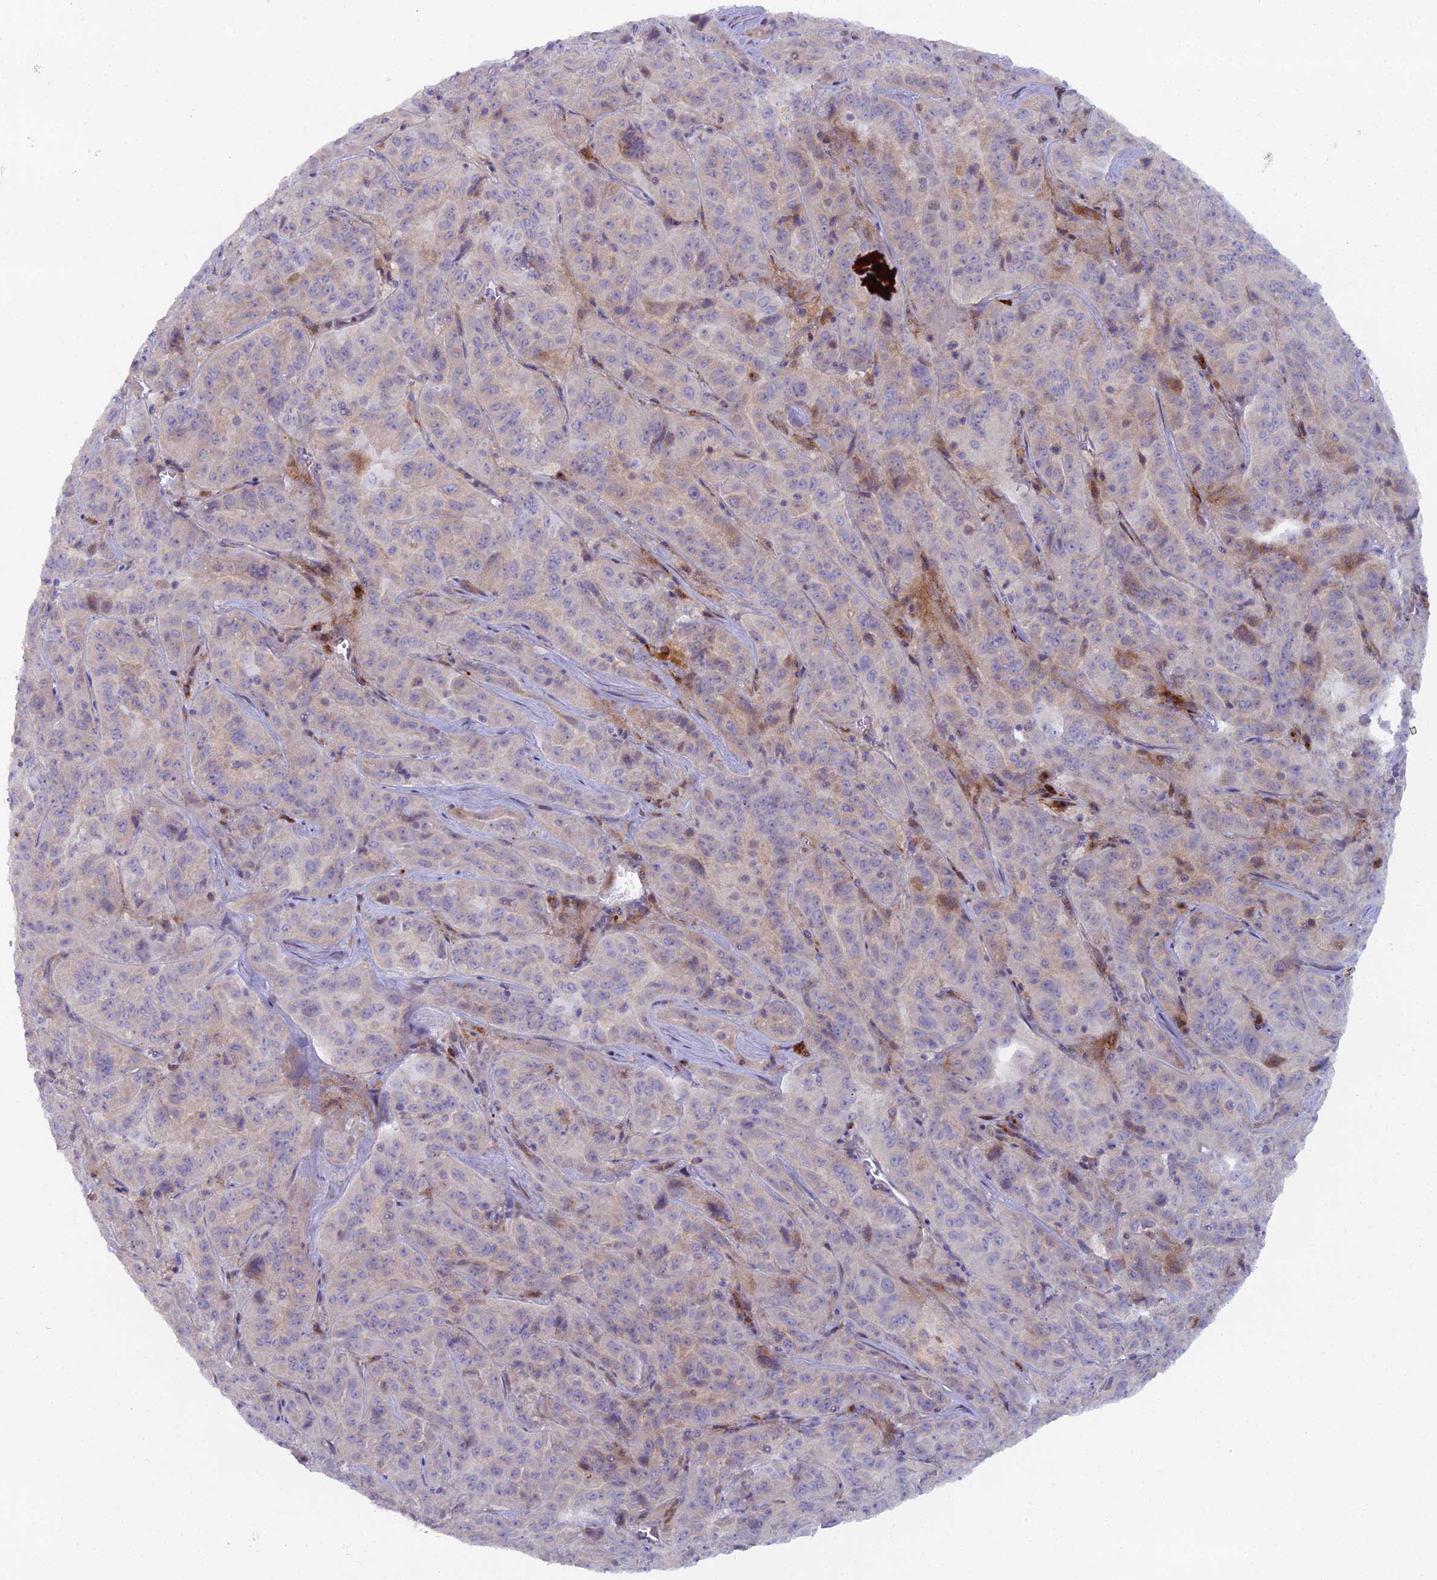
{"staining": {"intensity": "weak", "quantity": "<25%", "location": "cytoplasmic/membranous"}, "tissue": "pancreatic cancer", "cell_type": "Tumor cells", "image_type": "cancer", "snomed": [{"axis": "morphology", "description": "Adenocarcinoma, NOS"}, {"axis": "topography", "description": "Pancreas"}], "caption": "There is no significant positivity in tumor cells of pancreatic cancer. (DAB IHC, high magnification).", "gene": "B9D2", "patient": {"sex": "male", "age": 63}}